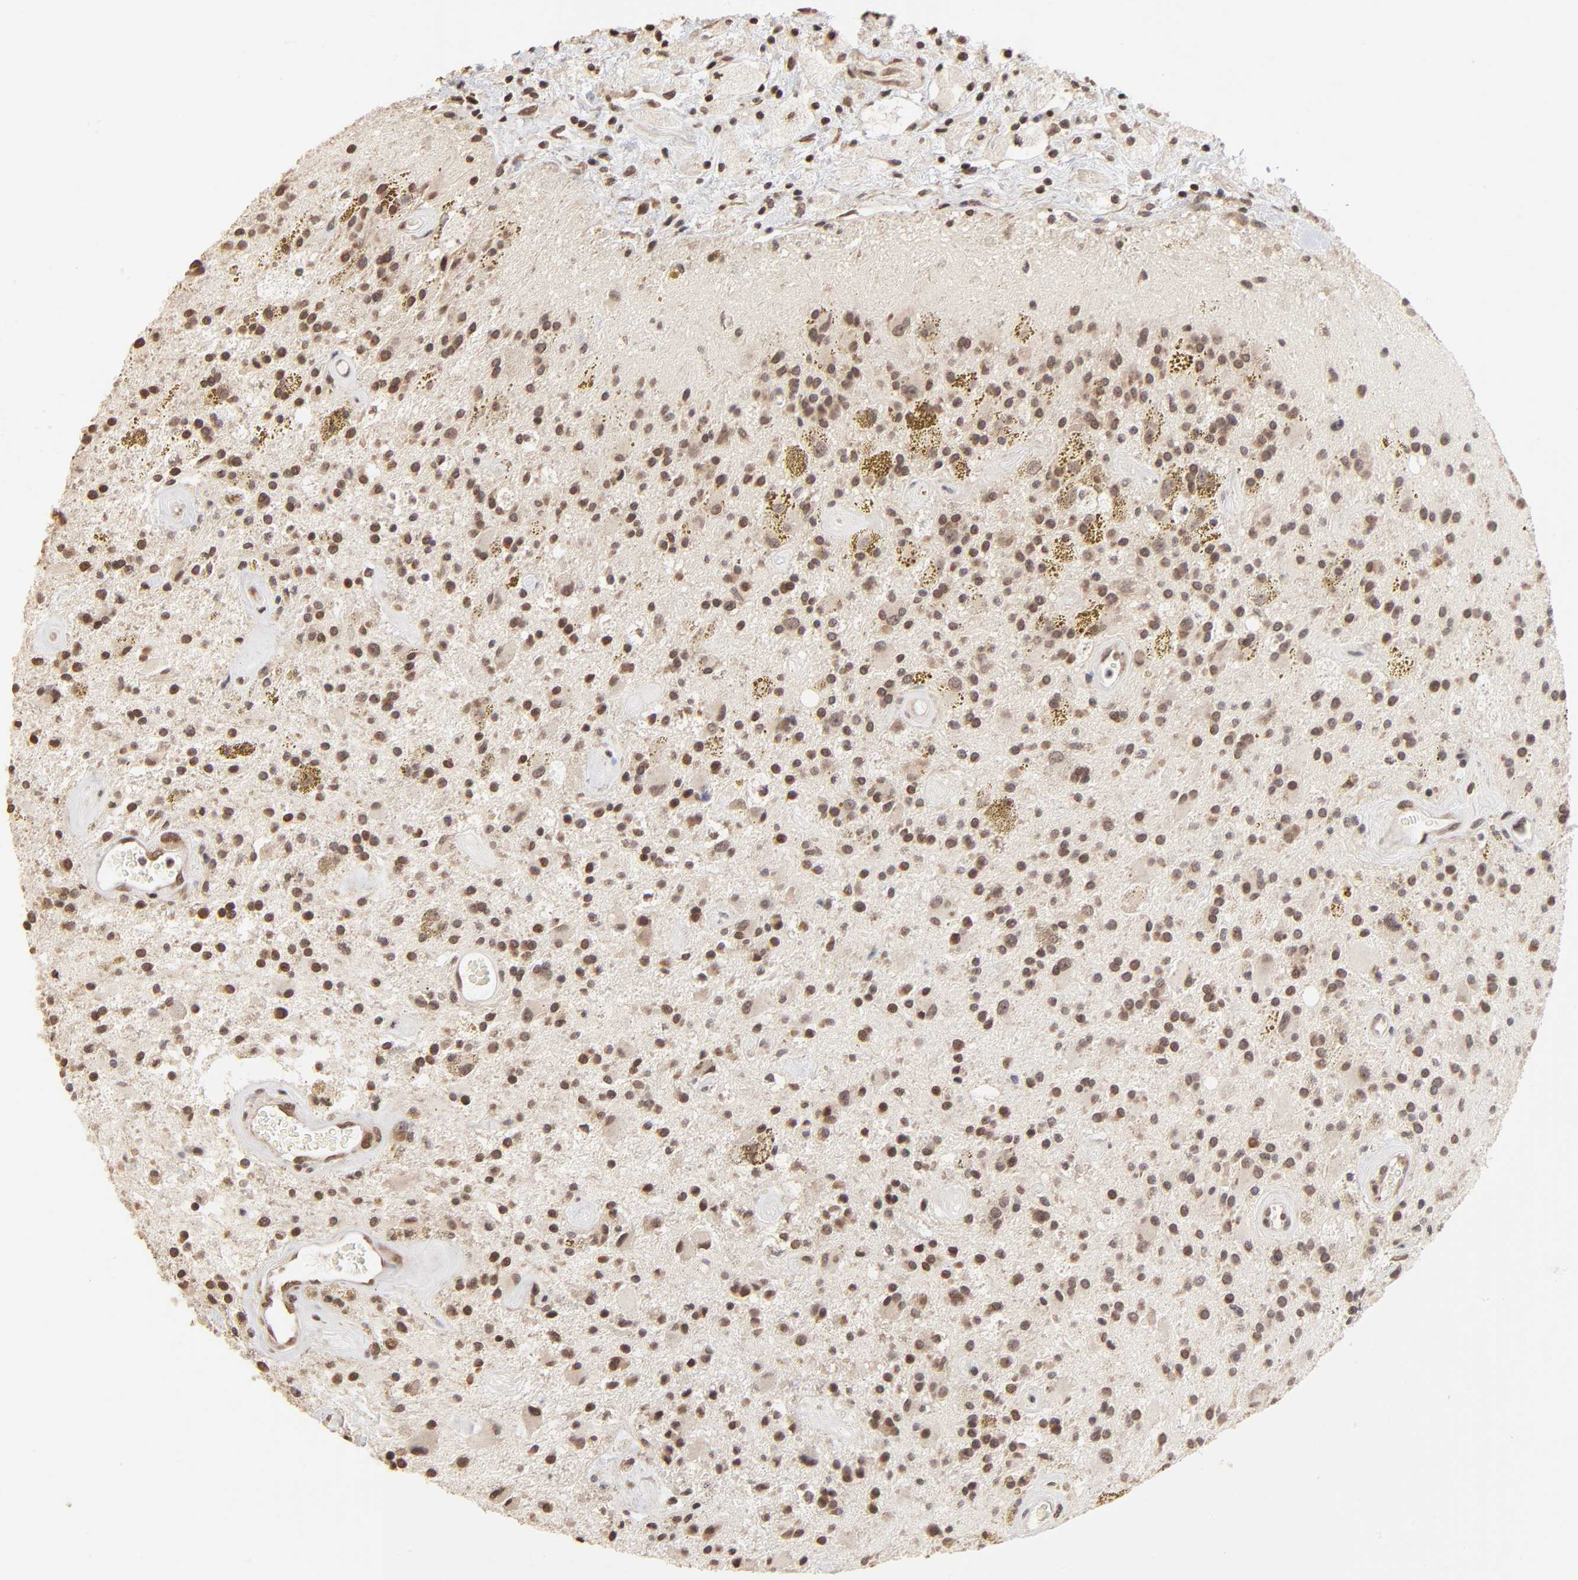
{"staining": {"intensity": "moderate", "quantity": ">75%", "location": "nuclear"}, "tissue": "glioma", "cell_type": "Tumor cells", "image_type": "cancer", "snomed": [{"axis": "morphology", "description": "Glioma, malignant, Low grade"}, {"axis": "topography", "description": "Brain"}], "caption": "Immunohistochemical staining of malignant glioma (low-grade) shows moderate nuclear protein positivity in about >75% of tumor cells.", "gene": "BRPF1", "patient": {"sex": "male", "age": 58}}